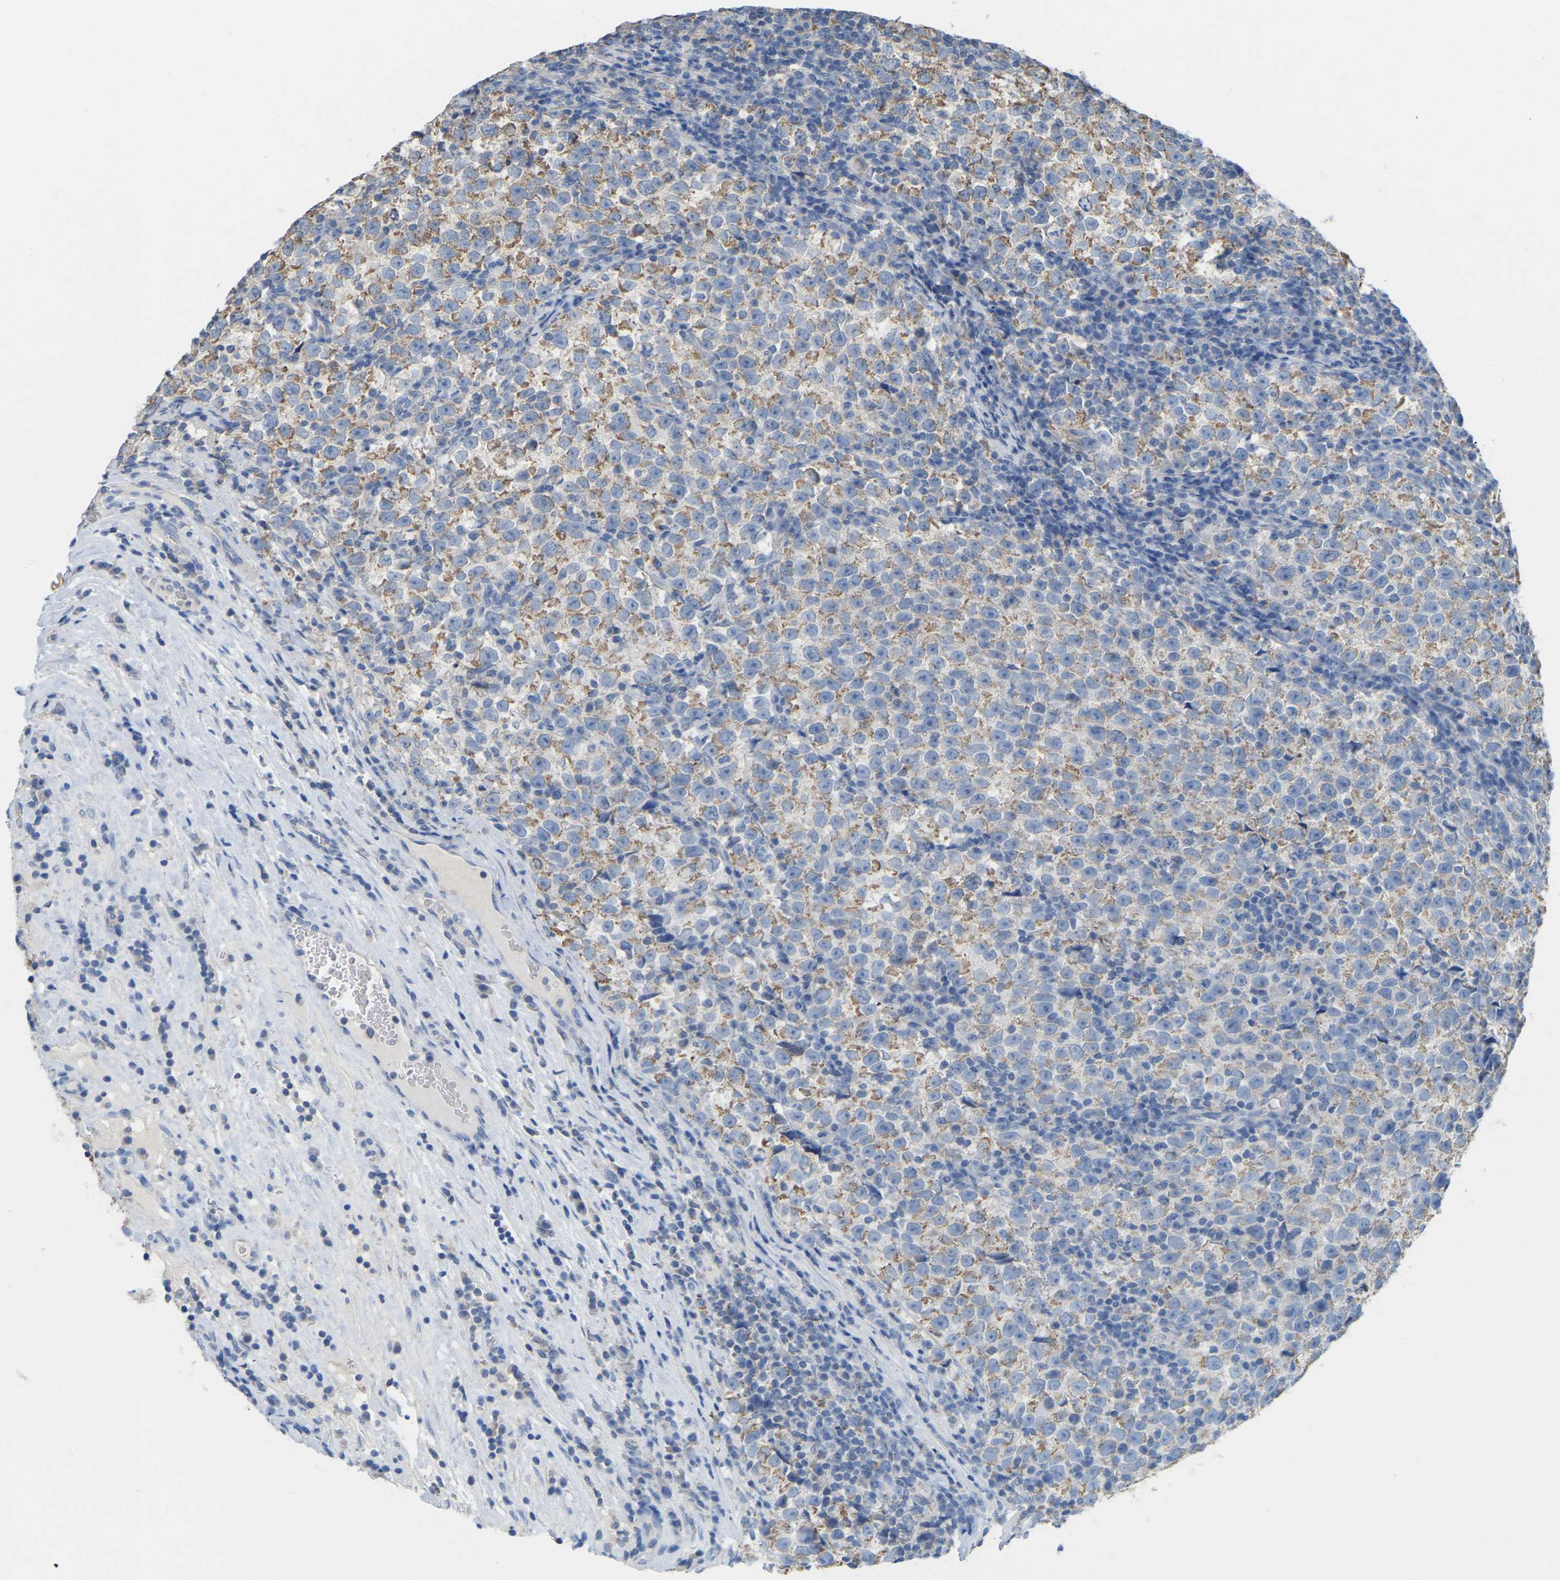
{"staining": {"intensity": "weak", "quantity": ">75%", "location": "cytoplasmic/membranous"}, "tissue": "testis cancer", "cell_type": "Tumor cells", "image_type": "cancer", "snomed": [{"axis": "morphology", "description": "Normal tissue, NOS"}, {"axis": "morphology", "description": "Seminoma, NOS"}, {"axis": "topography", "description": "Testis"}], "caption": "Immunohistochemical staining of human seminoma (testis) demonstrates low levels of weak cytoplasmic/membranous expression in about >75% of tumor cells.", "gene": "SERPINB5", "patient": {"sex": "male", "age": 43}}